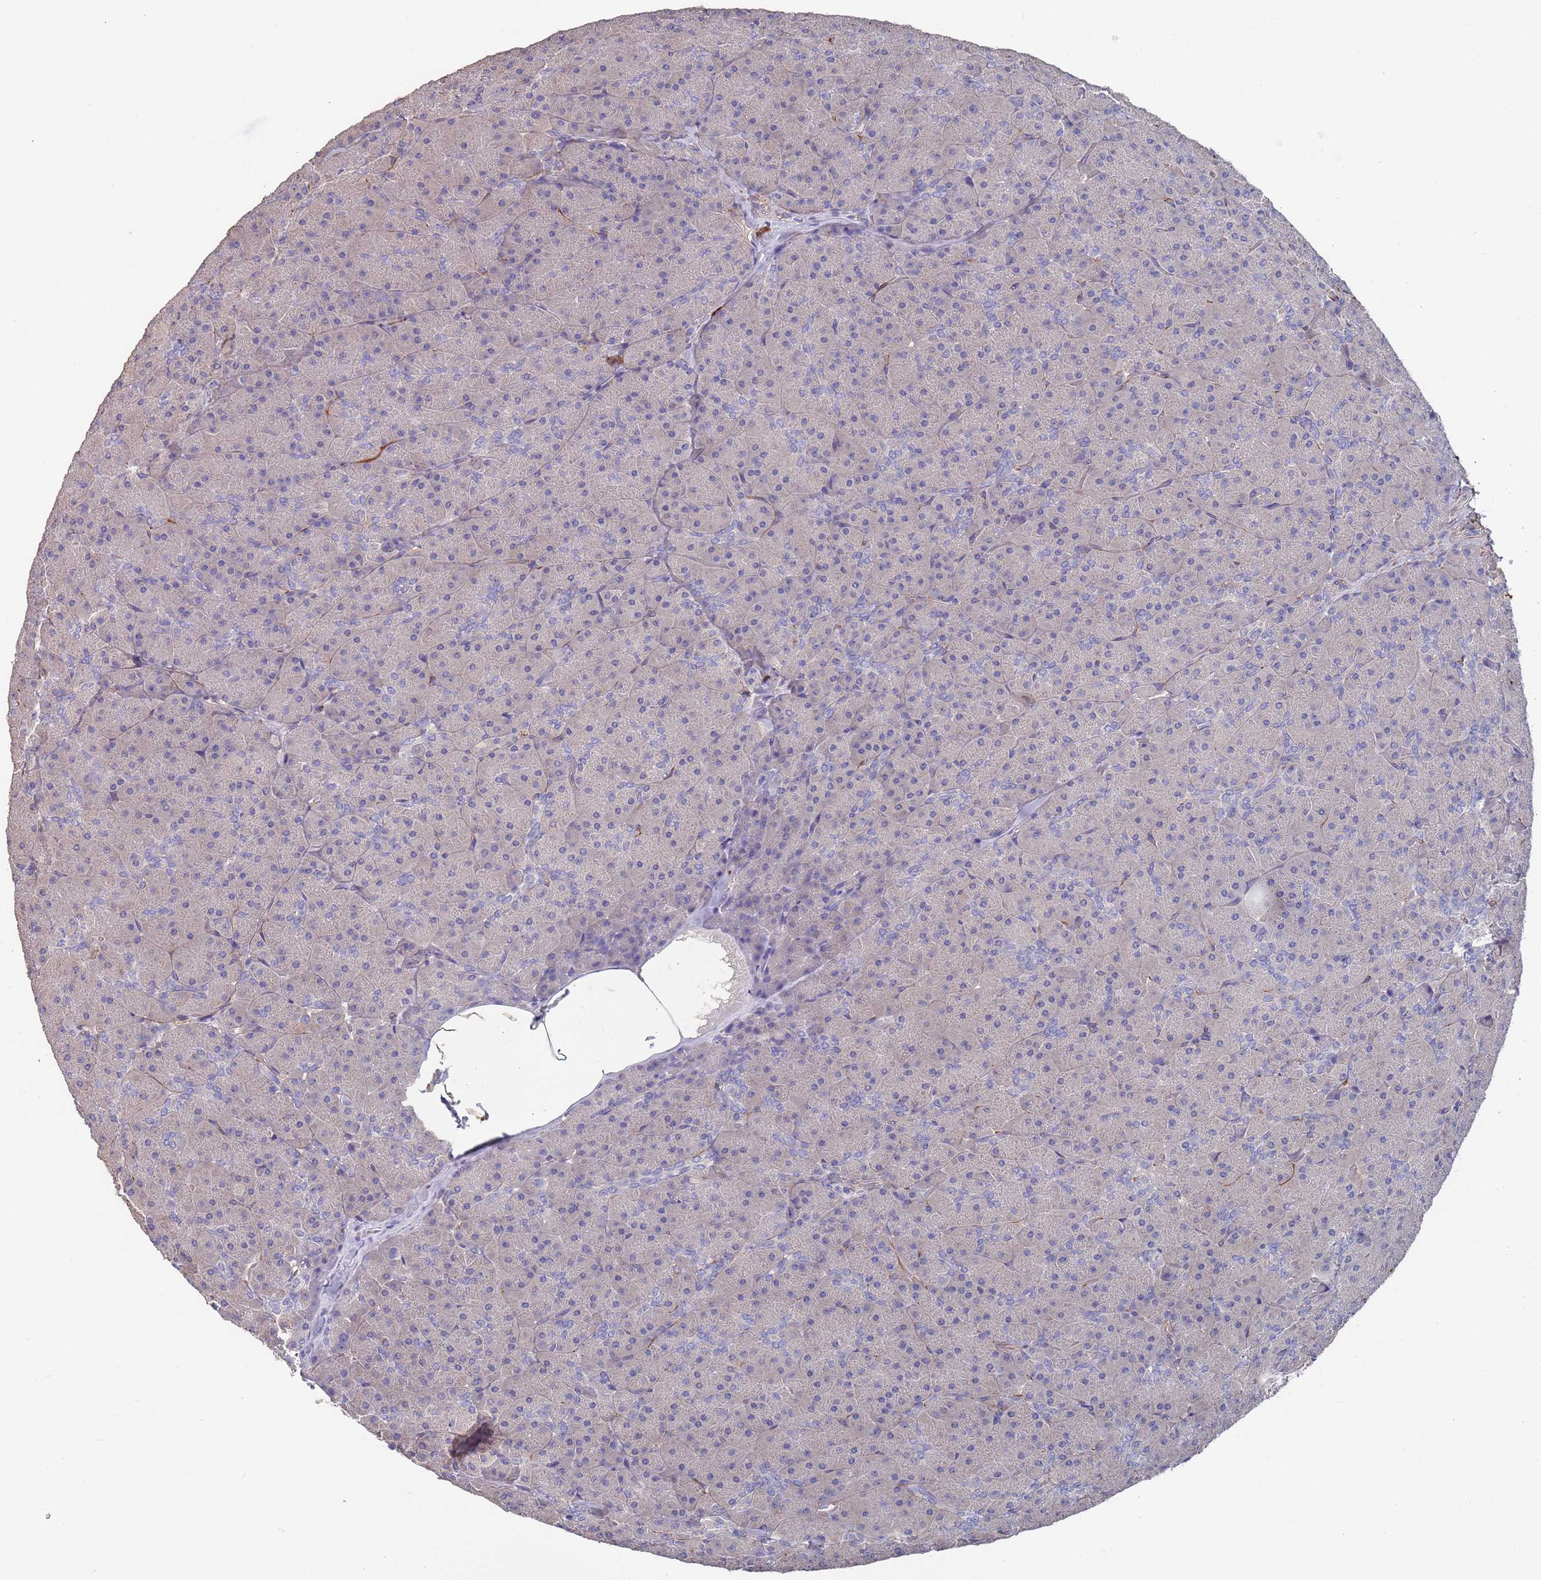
{"staining": {"intensity": "strong", "quantity": "<25%", "location": "cytoplasmic/membranous"}, "tissue": "pancreas", "cell_type": "Exocrine glandular cells", "image_type": "normal", "snomed": [{"axis": "morphology", "description": "Normal tissue, NOS"}, {"axis": "topography", "description": "Pancreas"}], "caption": "The histopathology image reveals staining of unremarkable pancreas, revealing strong cytoplasmic/membranous protein staining (brown color) within exocrine glandular cells.", "gene": "ANK2", "patient": {"sex": "male", "age": 36}}